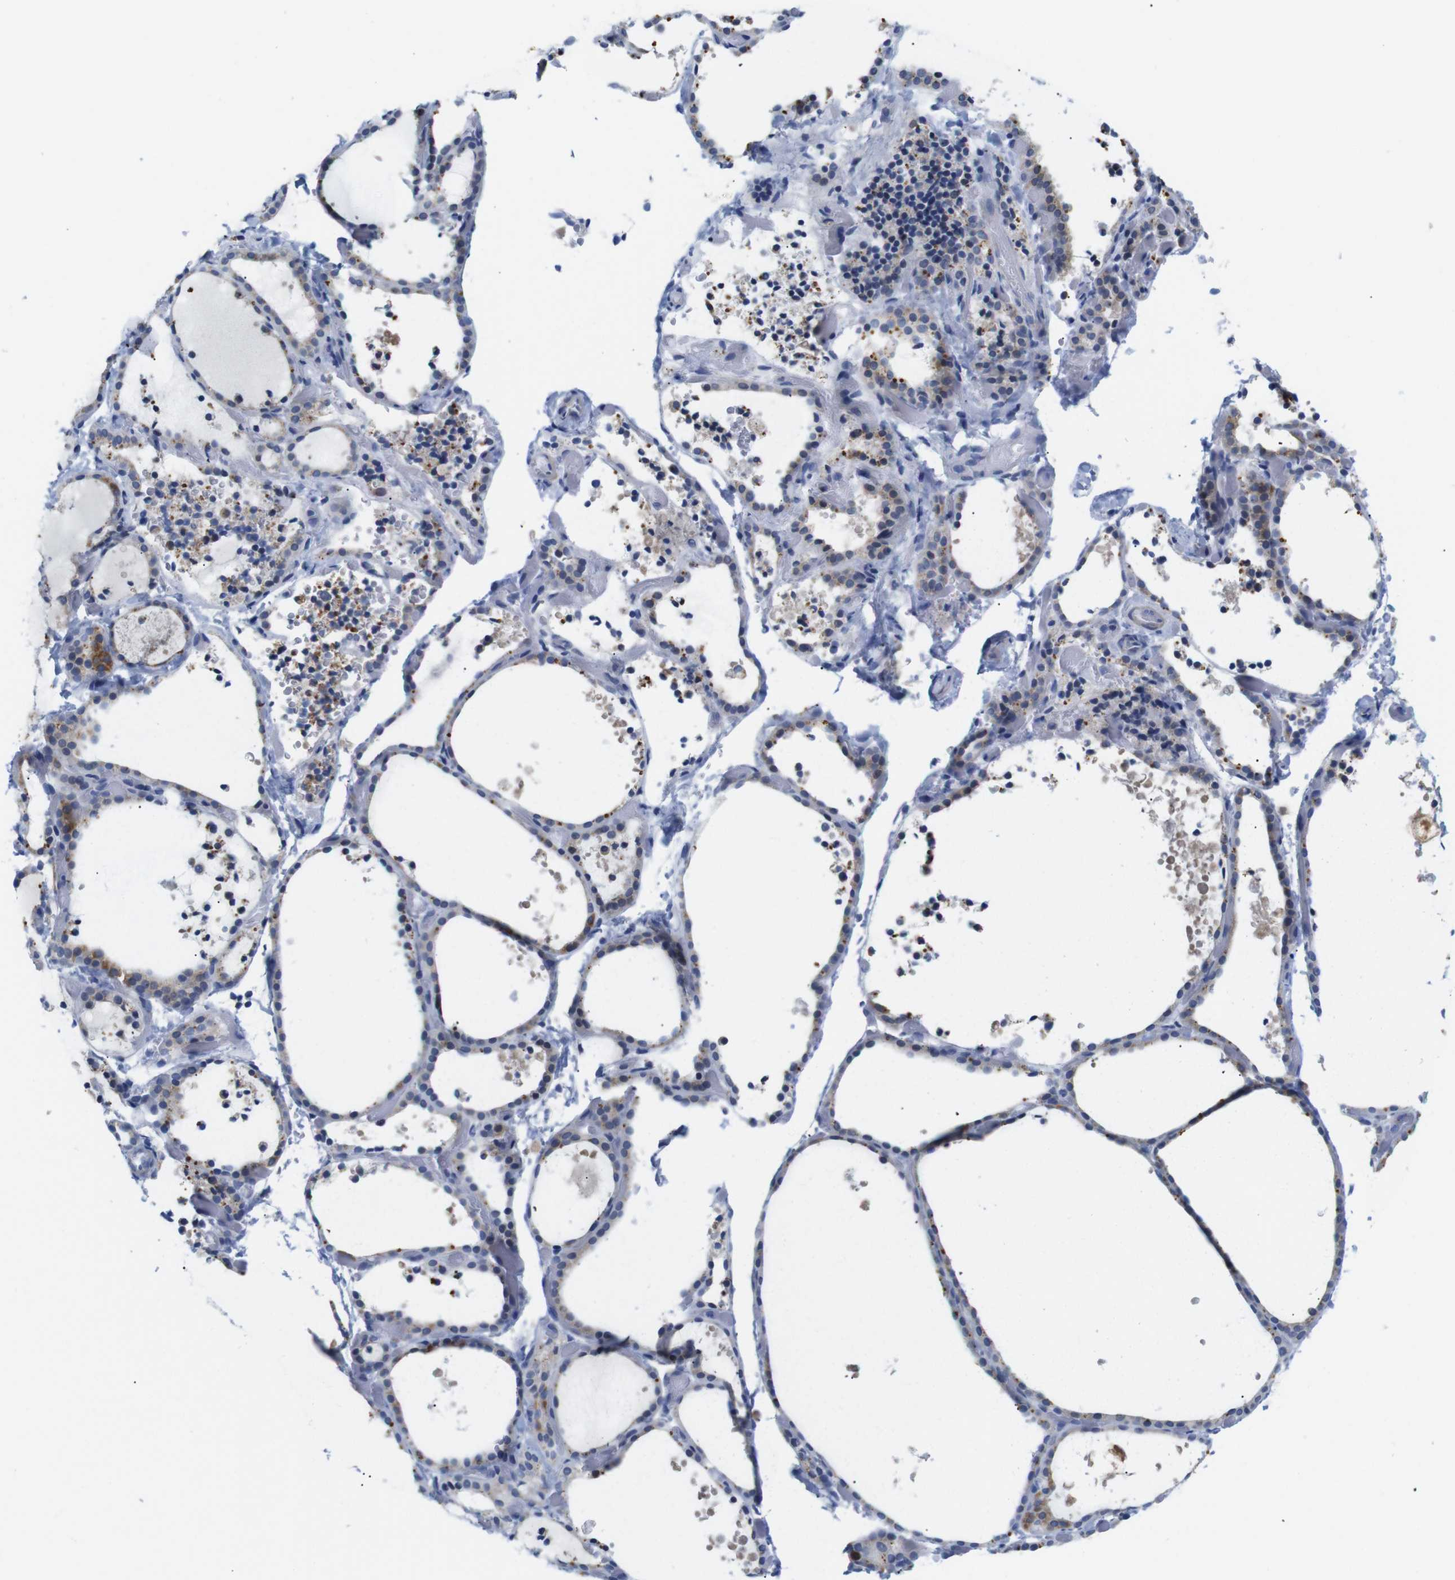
{"staining": {"intensity": "strong", "quantity": "25%-75%", "location": "cytoplasmic/membranous"}, "tissue": "thyroid gland", "cell_type": "Glandular cells", "image_type": "normal", "snomed": [{"axis": "morphology", "description": "Normal tissue, NOS"}, {"axis": "topography", "description": "Thyroid gland"}], "caption": "A histopathology image showing strong cytoplasmic/membranous staining in about 25%-75% of glandular cells in normal thyroid gland, as visualized by brown immunohistochemical staining.", "gene": "LRRC55", "patient": {"sex": "female", "age": 44}}